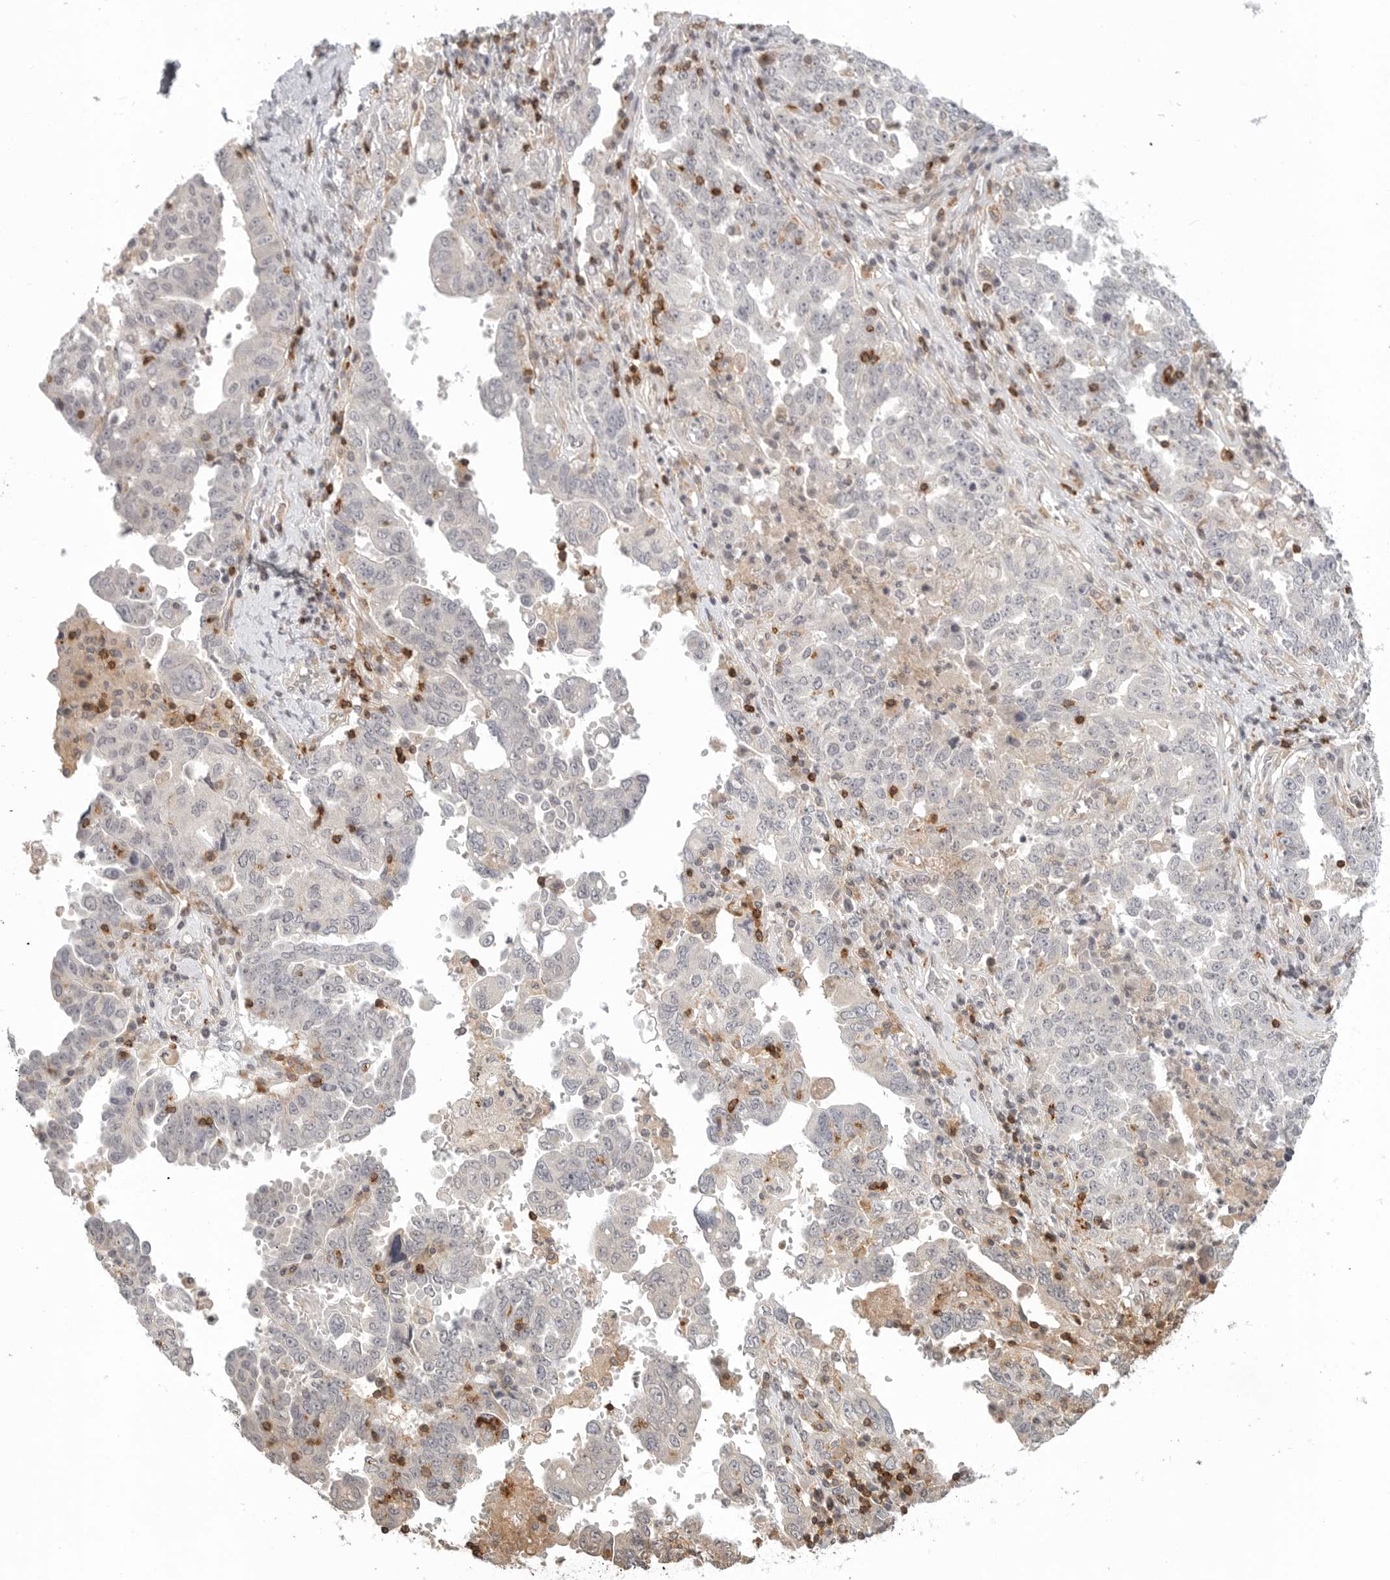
{"staining": {"intensity": "negative", "quantity": "none", "location": "none"}, "tissue": "ovarian cancer", "cell_type": "Tumor cells", "image_type": "cancer", "snomed": [{"axis": "morphology", "description": "Carcinoma, endometroid"}, {"axis": "topography", "description": "Ovary"}], "caption": "A photomicrograph of endometroid carcinoma (ovarian) stained for a protein exhibits no brown staining in tumor cells. The staining was performed using DAB (3,3'-diaminobenzidine) to visualize the protein expression in brown, while the nuclei were stained in blue with hematoxylin (Magnification: 20x).", "gene": "SH3KBP1", "patient": {"sex": "female", "age": 62}}